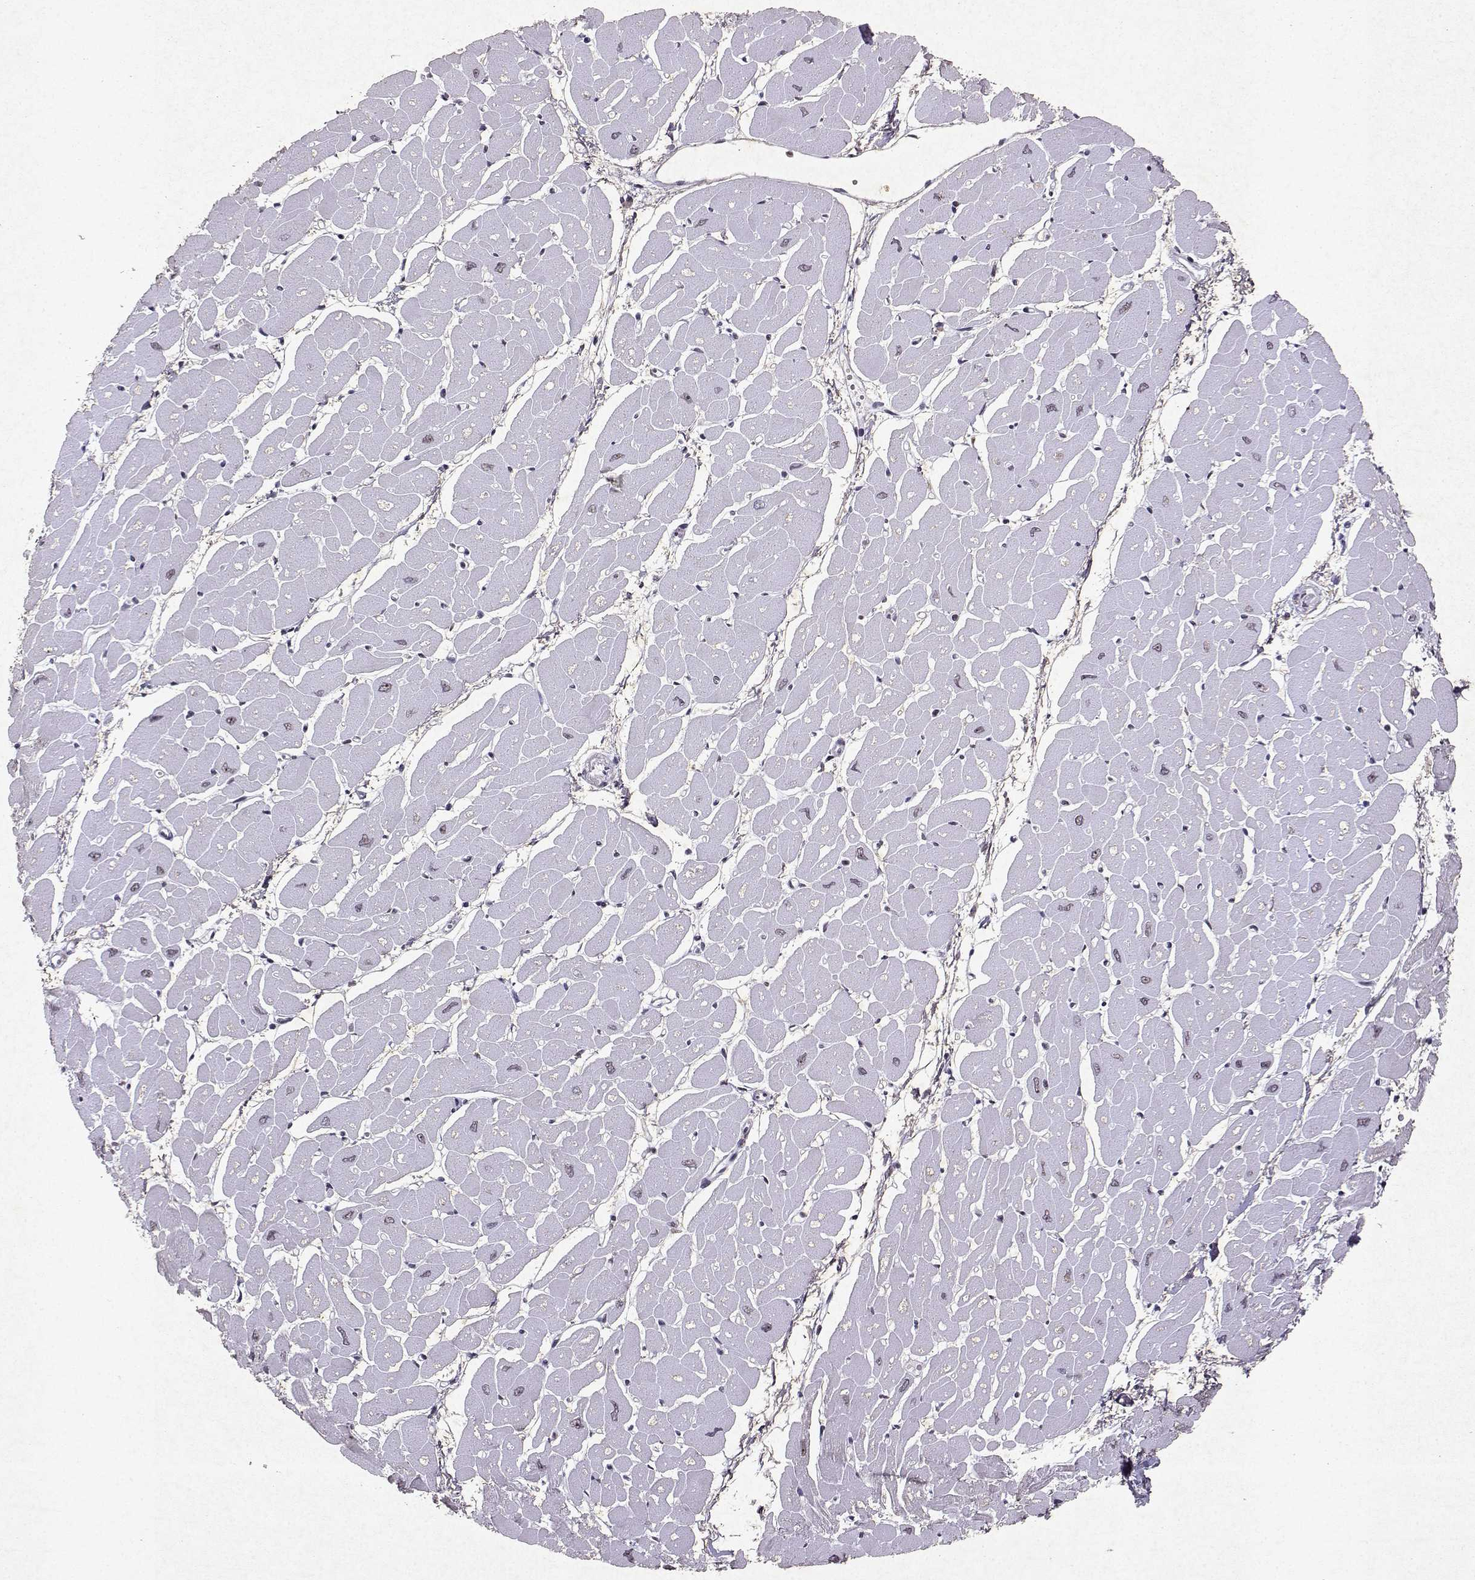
{"staining": {"intensity": "moderate", "quantity": "<25%", "location": "nuclear"}, "tissue": "heart muscle", "cell_type": "Cardiomyocytes", "image_type": "normal", "snomed": [{"axis": "morphology", "description": "Normal tissue, NOS"}, {"axis": "topography", "description": "Heart"}], "caption": "A micrograph of heart muscle stained for a protein shows moderate nuclear brown staining in cardiomyocytes.", "gene": "DDX56", "patient": {"sex": "male", "age": 57}}